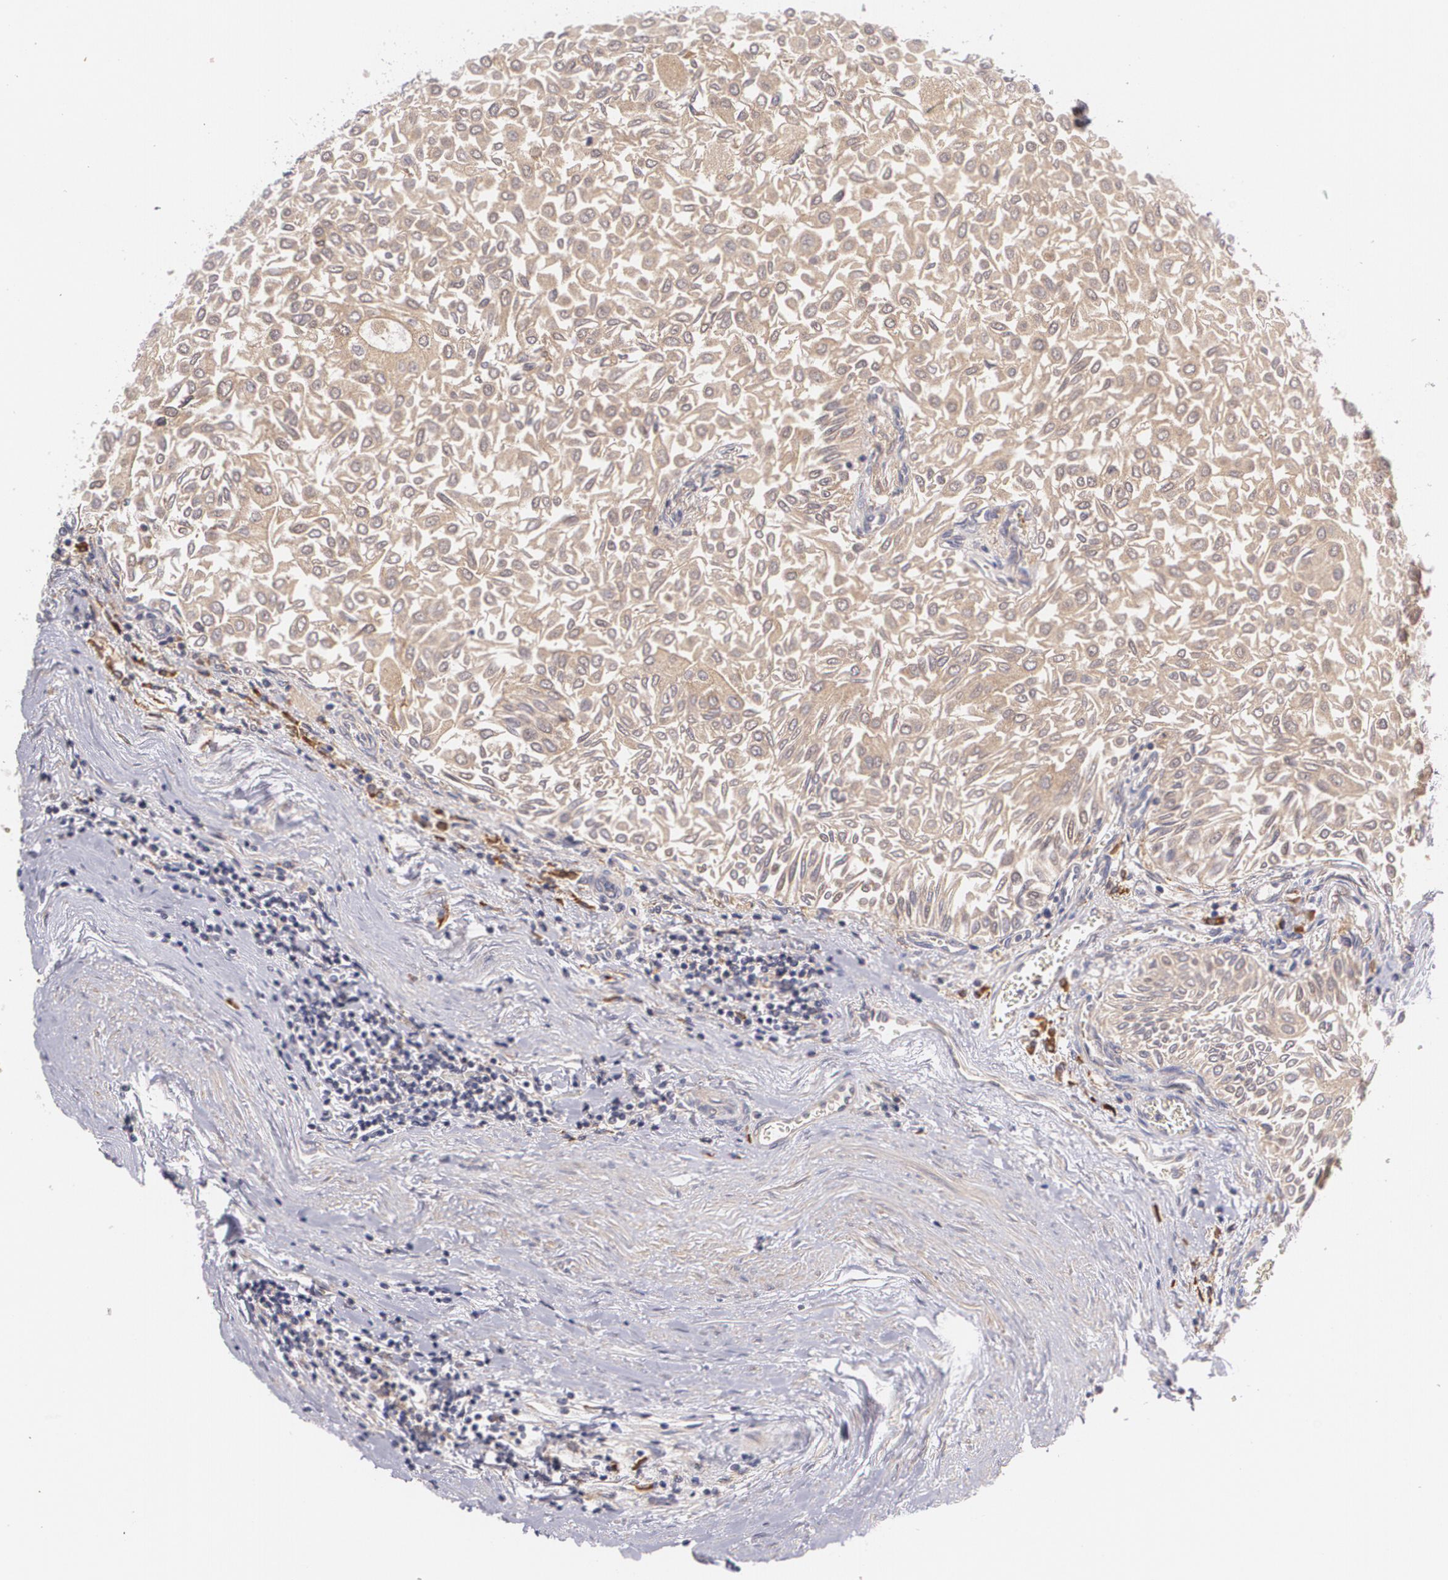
{"staining": {"intensity": "weak", "quantity": ">75%", "location": "cytoplasmic/membranous"}, "tissue": "urothelial cancer", "cell_type": "Tumor cells", "image_type": "cancer", "snomed": [{"axis": "morphology", "description": "Urothelial carcinoma, Low grade"}, {"axis": "topography", "description": "Urinary bladder"}], "caption": "Urothelial cancer stained with DAB (3,3'-diaminobenzidine) immunohistochemistry (IHC) displays low levels of weak cytoplasmic/membranous staining in about >75% of tumor cells. (Brightfield microscopy of DAB IHC at high magnification).", "gene": "CCL17", "patient": {"sex": "male", "age": 64}}